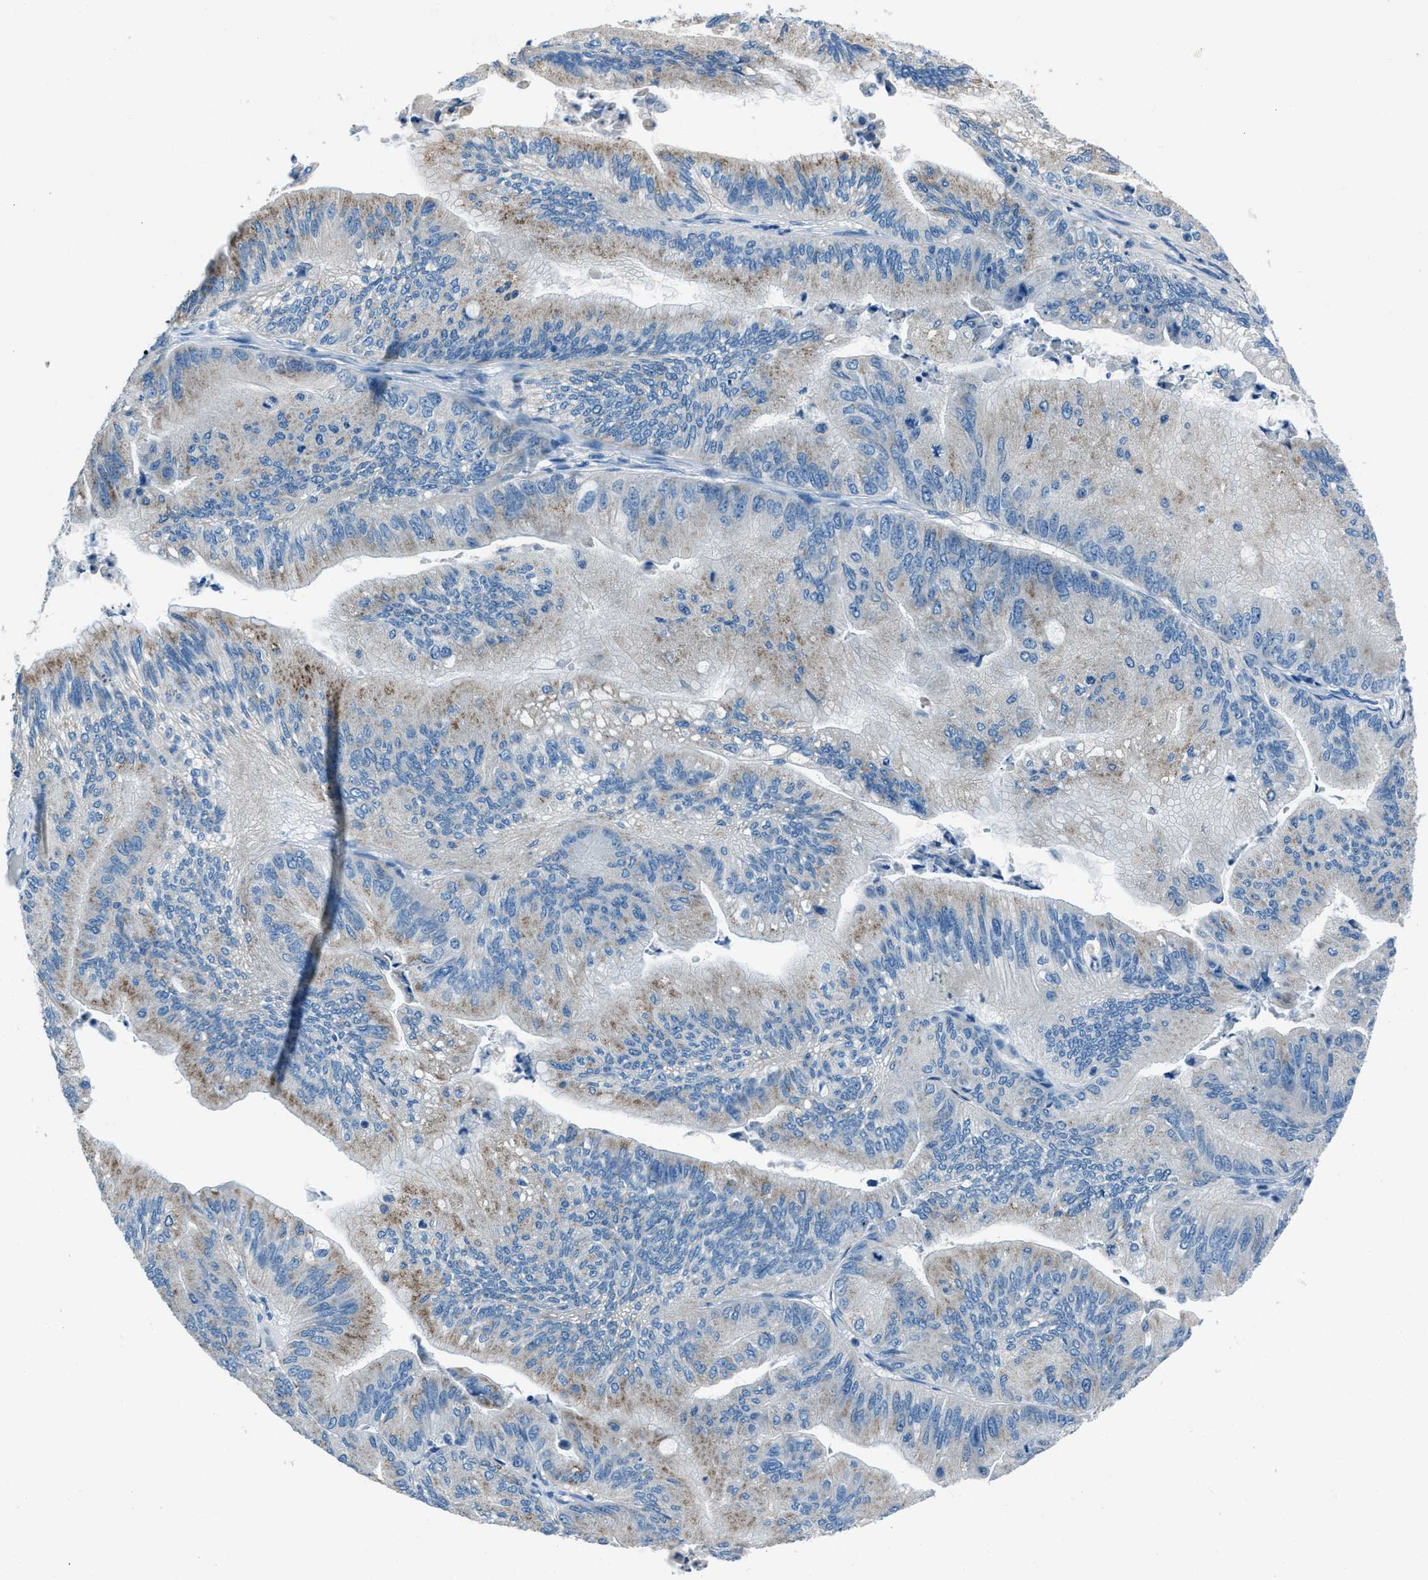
{"staining": {"intensity": "weak", "quantity": "25%-75%", "location": "cytoplasmic/membranous"}, "tissue": "ovarian cancer", "cell_type": "Tumor cells", "image_type": "cancer", "snomed": [{"axis": "morphology", "description": "Cystadenocarcinoma, mucinous, NOS"}, {"axis": "topography", "description": "Ovary"}], "caption": "This is a micrograph of immunohistochemistry staining of ovarian cancer, which shows weak positivity in the cytoplasmic/membranous of tumor cells.", "gene": "AMACR", "patient": {"sex": "female", "age": 61}}